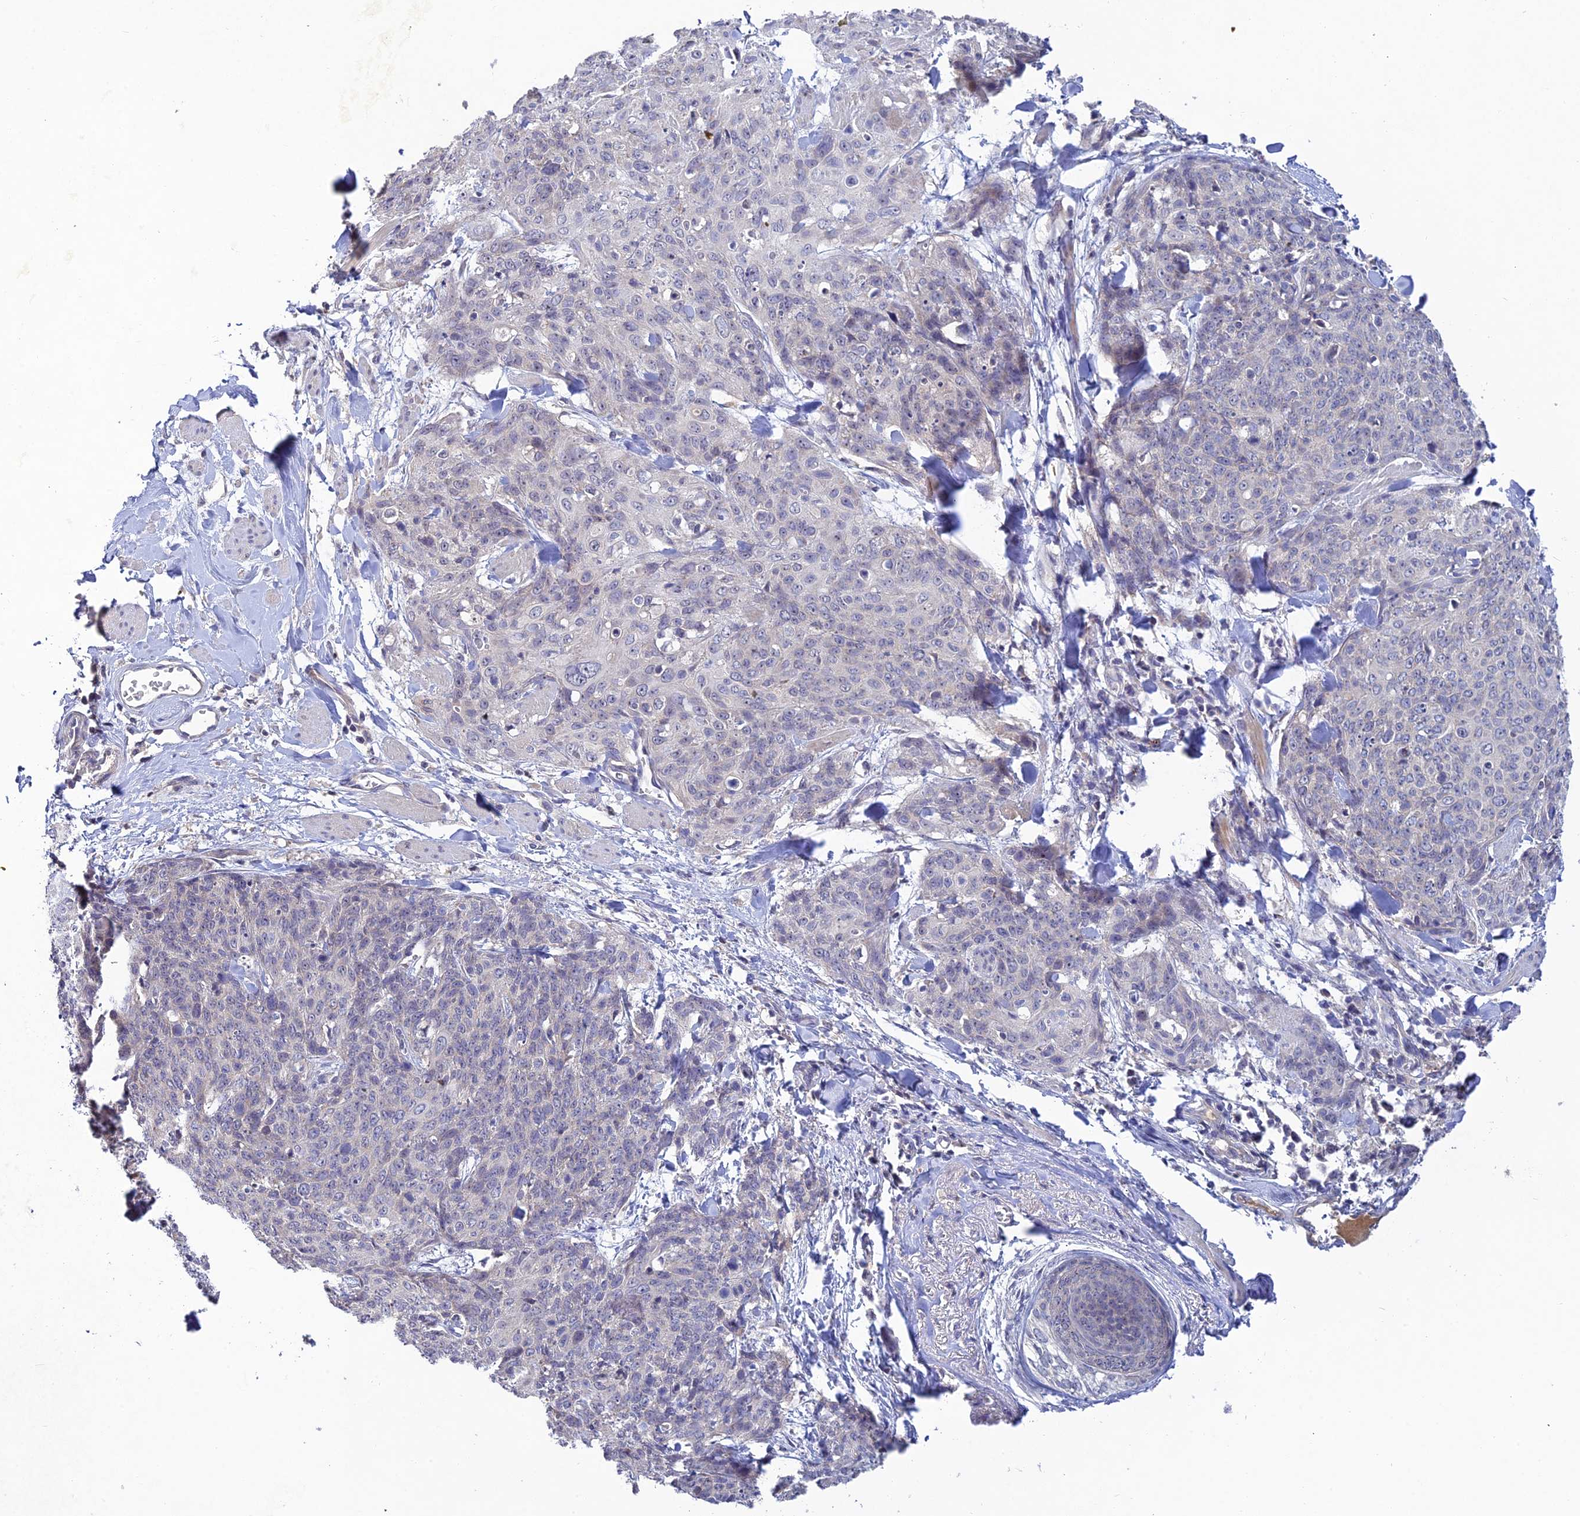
{"staining": {"intensity": "negative", "quantity": "none", "location": "none"}, "tissue": "skin cancer", "cell_type": "Tumor cells", "image_type": "cancer", "snomed": [{"axis": "morphology", "description": "Squamous cell carcinoma, NOS"}, {"axis": "topography", "description": "Skin"}, {"axis": "topography", "description": "Vulva"}], "caption": "This is a micrograph of immunohistochemistry (IHC) staining of skin cancer, which shows no positivity in tumor cells.", "gene": "CHST5", "patient": {"sex": "female", "age": 85}}